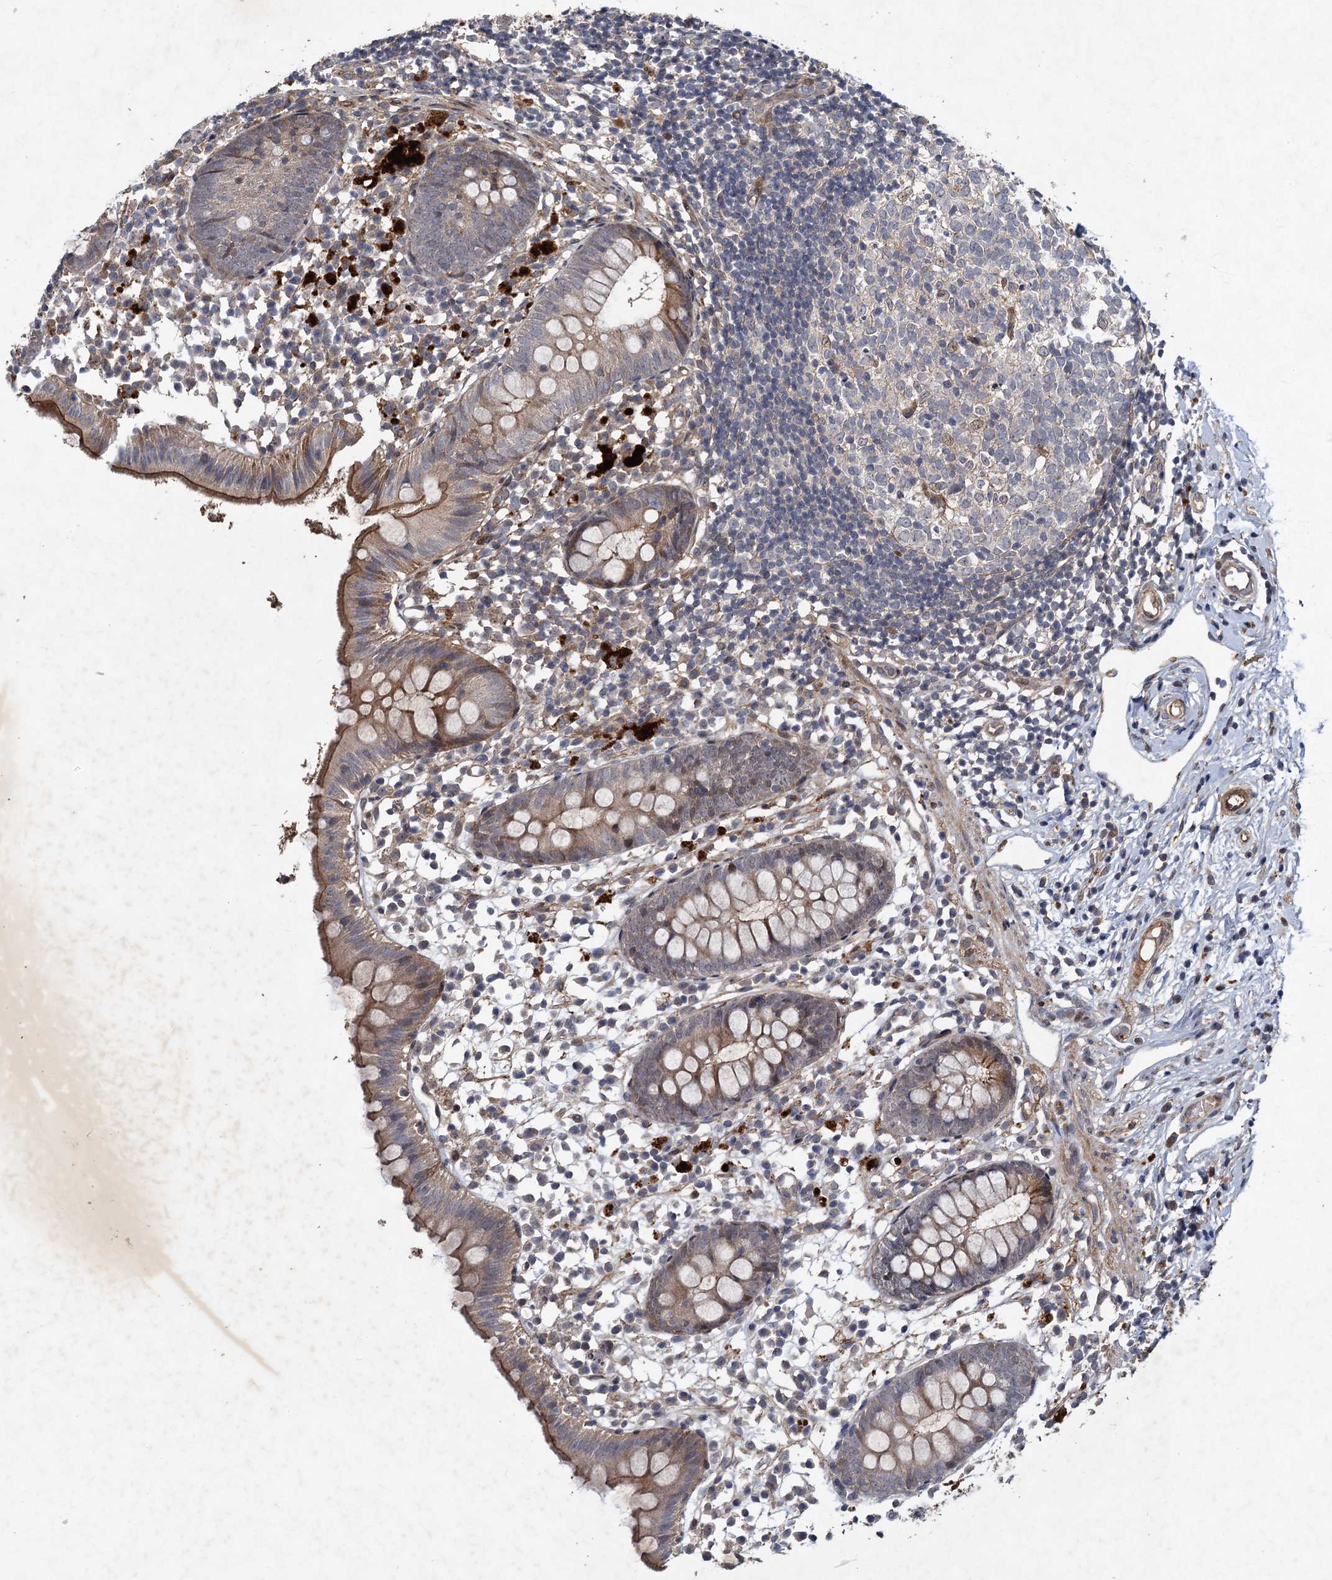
{"staining": {"intensity": "moderate", "quantity": "25%-75%", "location": "cytoplasmic/membranous"}, "tissue": "appendix", "cell_type": "Glandular cells", "image_type": "normal", "snomed": [{"axis": "morphology", "description": "Normal tissue, NOS"}, {"axis": "topography", "description": "Appendix"}], "caption": "Protein analysis of unremarkable appendix displays moderate cytoplasmic/membranous staining in about 25%-75% of glandular cells.", "gene": "NUDT22", "patient": {"sex": "female", "age": 20}}